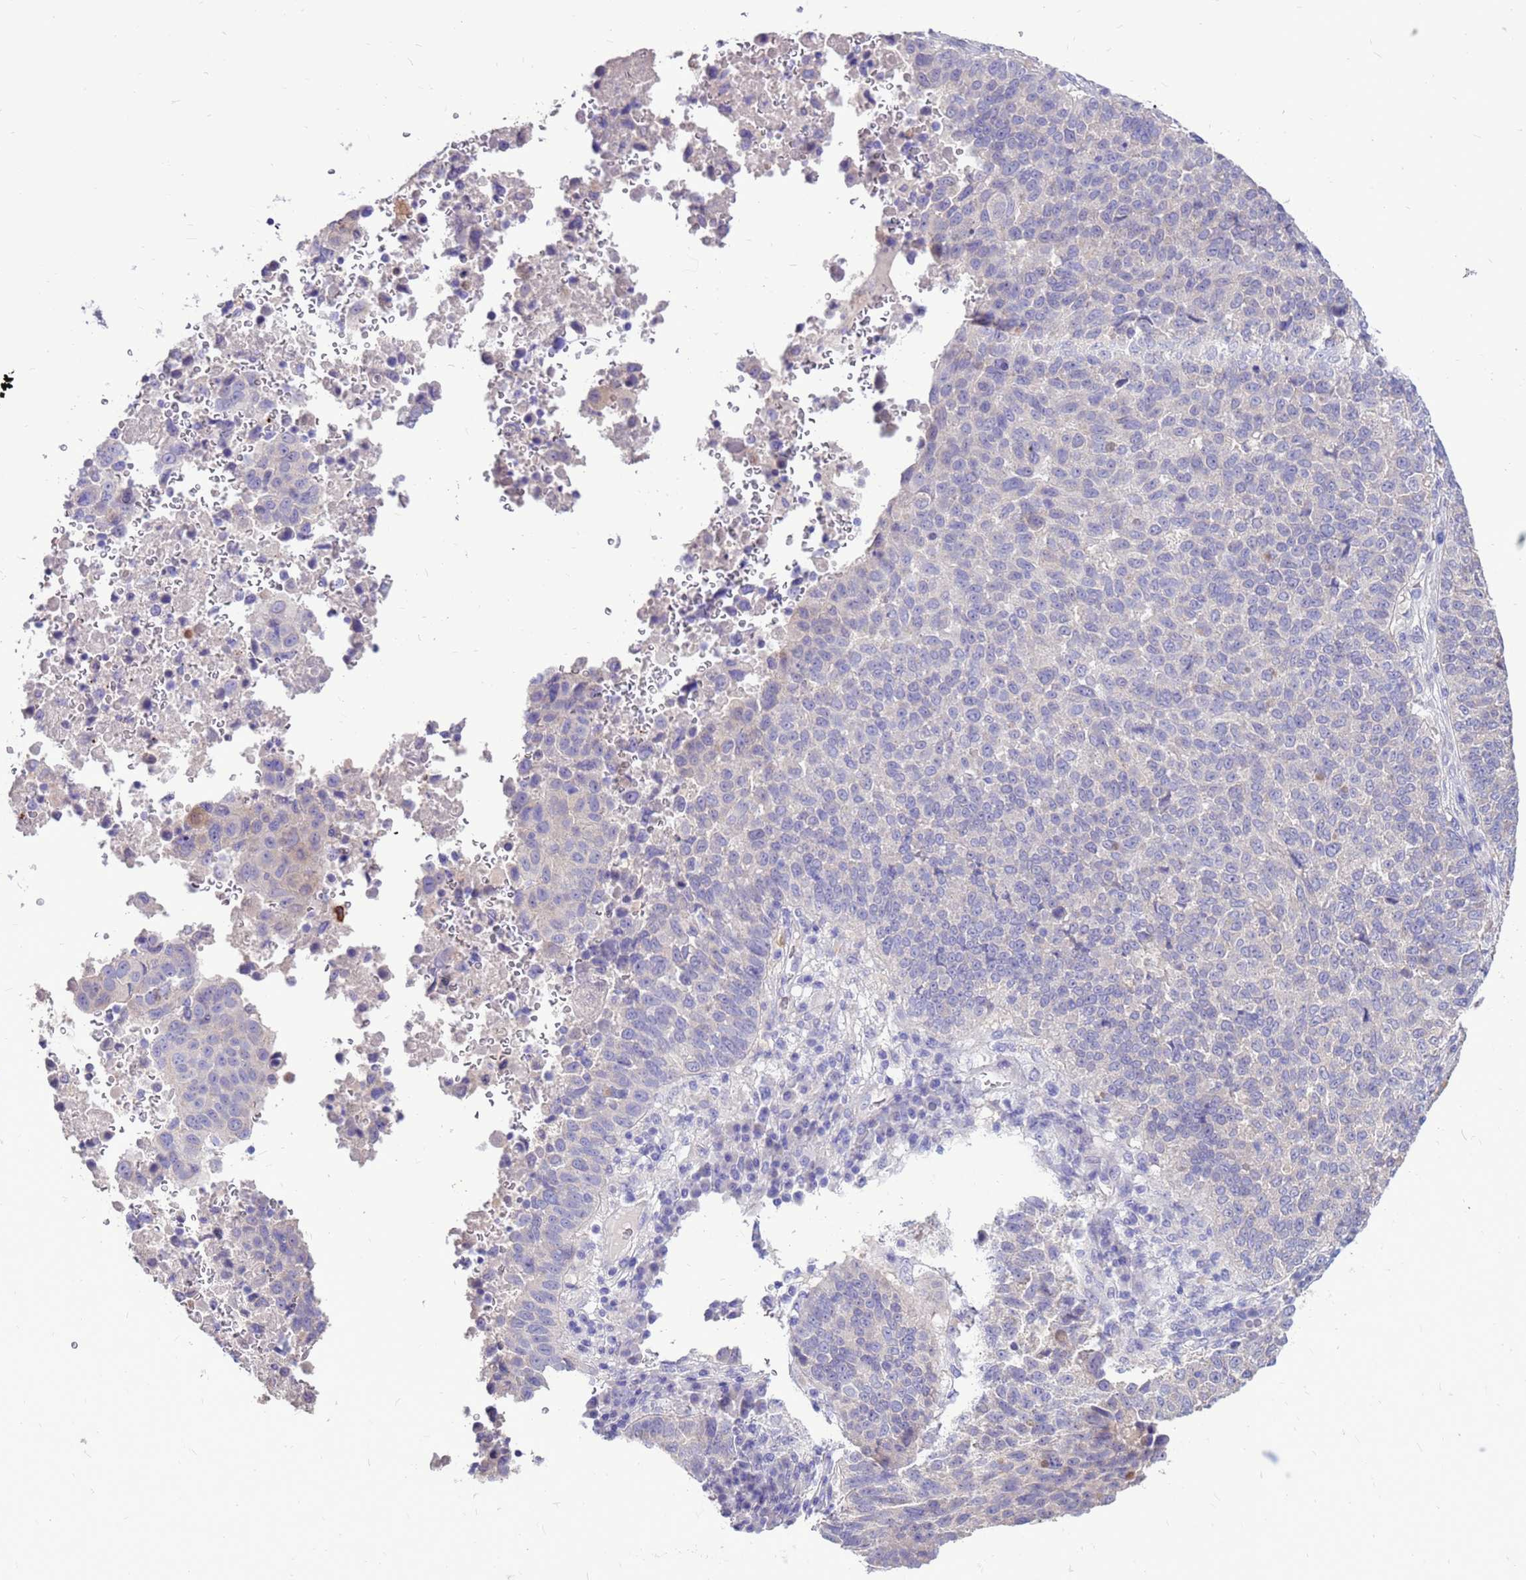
{"staining": {"intensity": "negative", "quantity": "none", "location": "none"}, "tissue": "lung cancer", "cell_type": "Tumor cells", "image_type": "cancer", "snomed": [{"axis": "morphology", "description": "Squamous cell carcinoma, NOS"}, {"axis": "topography", "description": "Lung"}], "caption": "There is no significant expression in tumor cells of lung squamous cell carcinoma. (DAB (3,3'-diaminobenzidine) IHC, high magnification).", "gene": "PDE10A", "patient": {"sex": "male", "age": 73}}